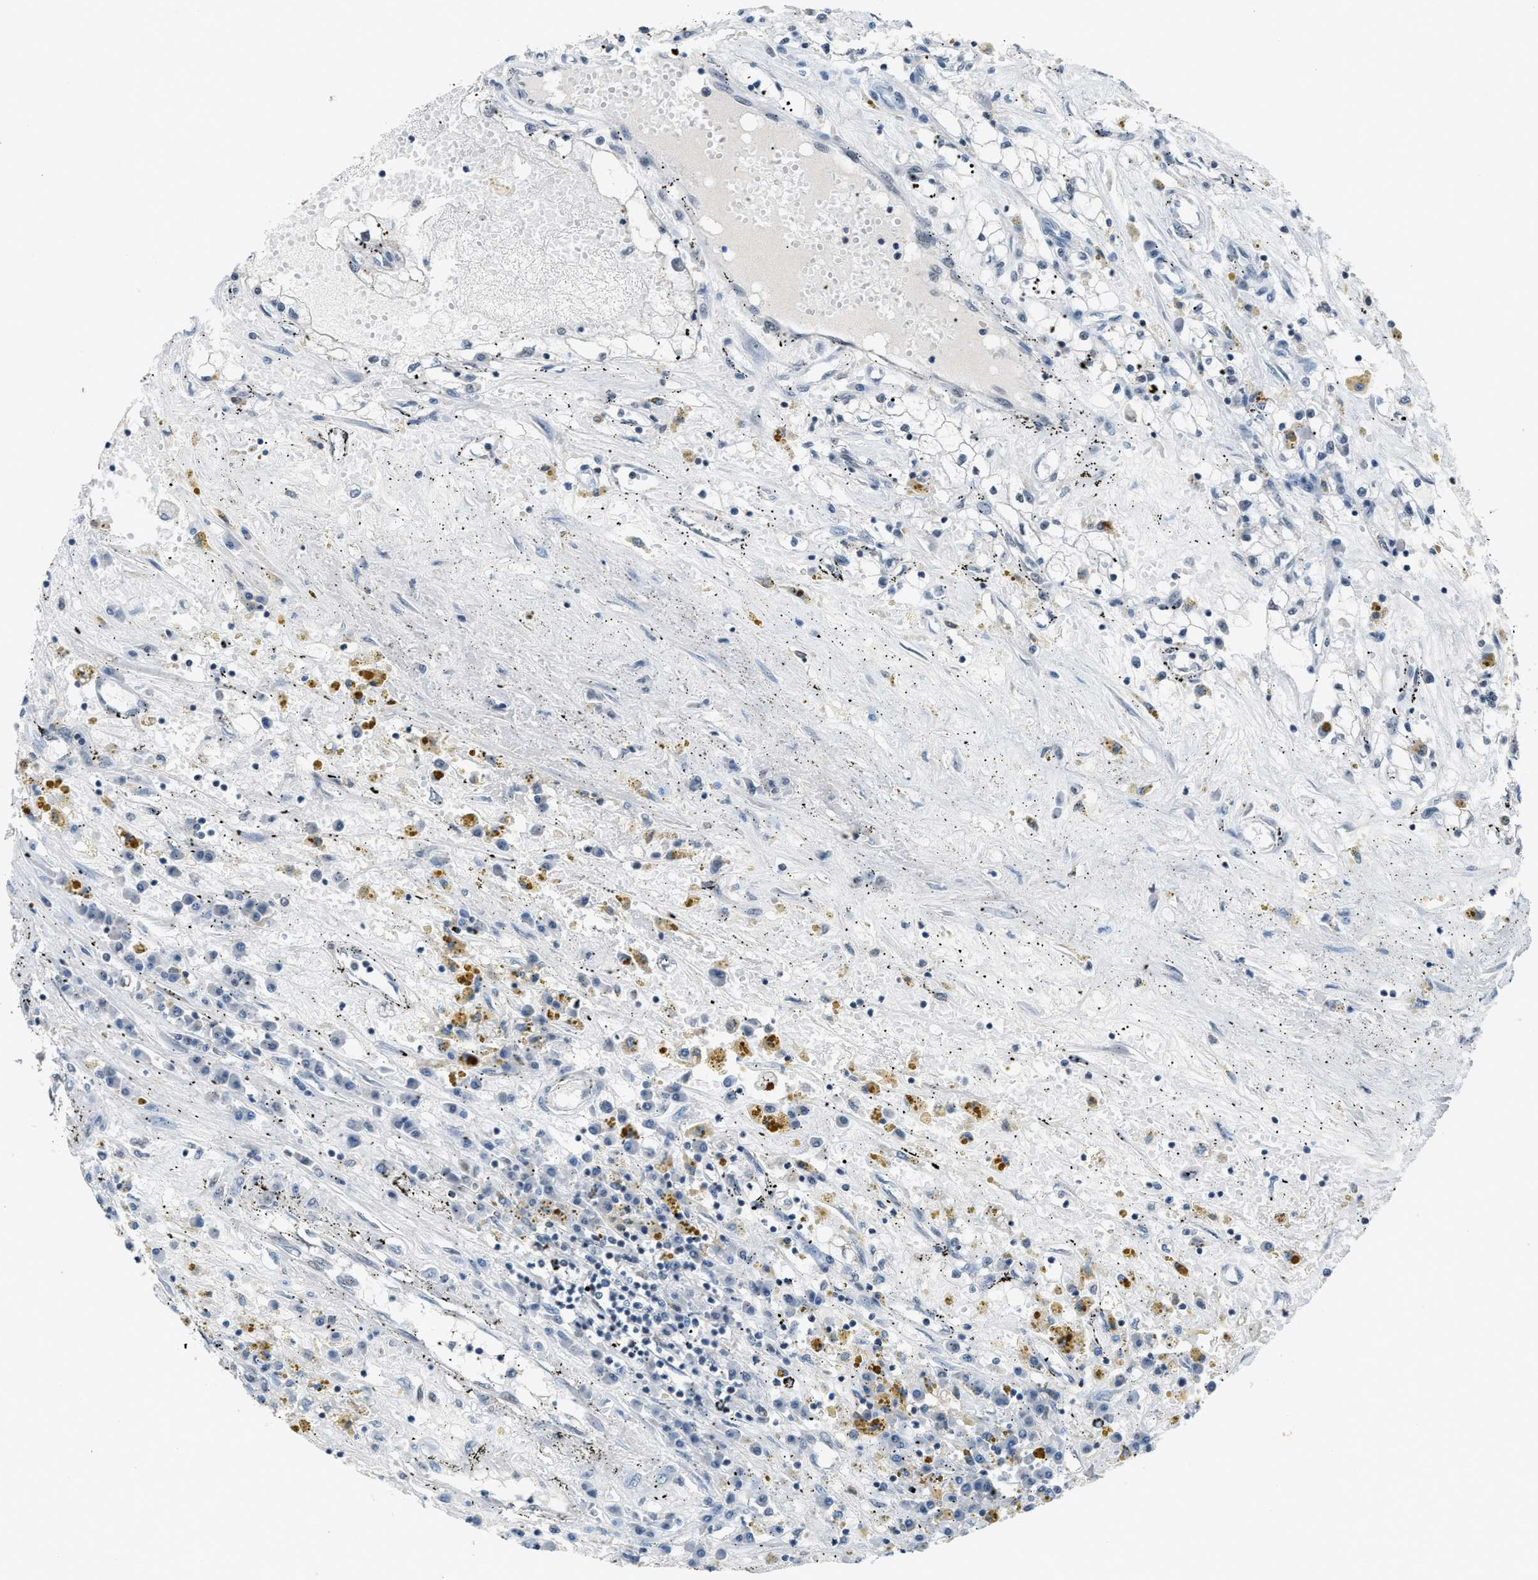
{"staining": {"intensity": "negative", "quantity": "none", "location": "none"}, "tissue": "renal cancer", "cell_type": "Tumor cells", "image_type": "cancer", "snomed": [{"axis": "morphology", "description": "Adenocarcinoma, NOS"}, {"axis": "topography", "description": "Kidney"}], "caption": "Immunohistochemical staining of renal cancer reveals no significant expression in tumor cells.", "gene": "ANAPC11", "patient": {"sex": "male", "age": 56}}